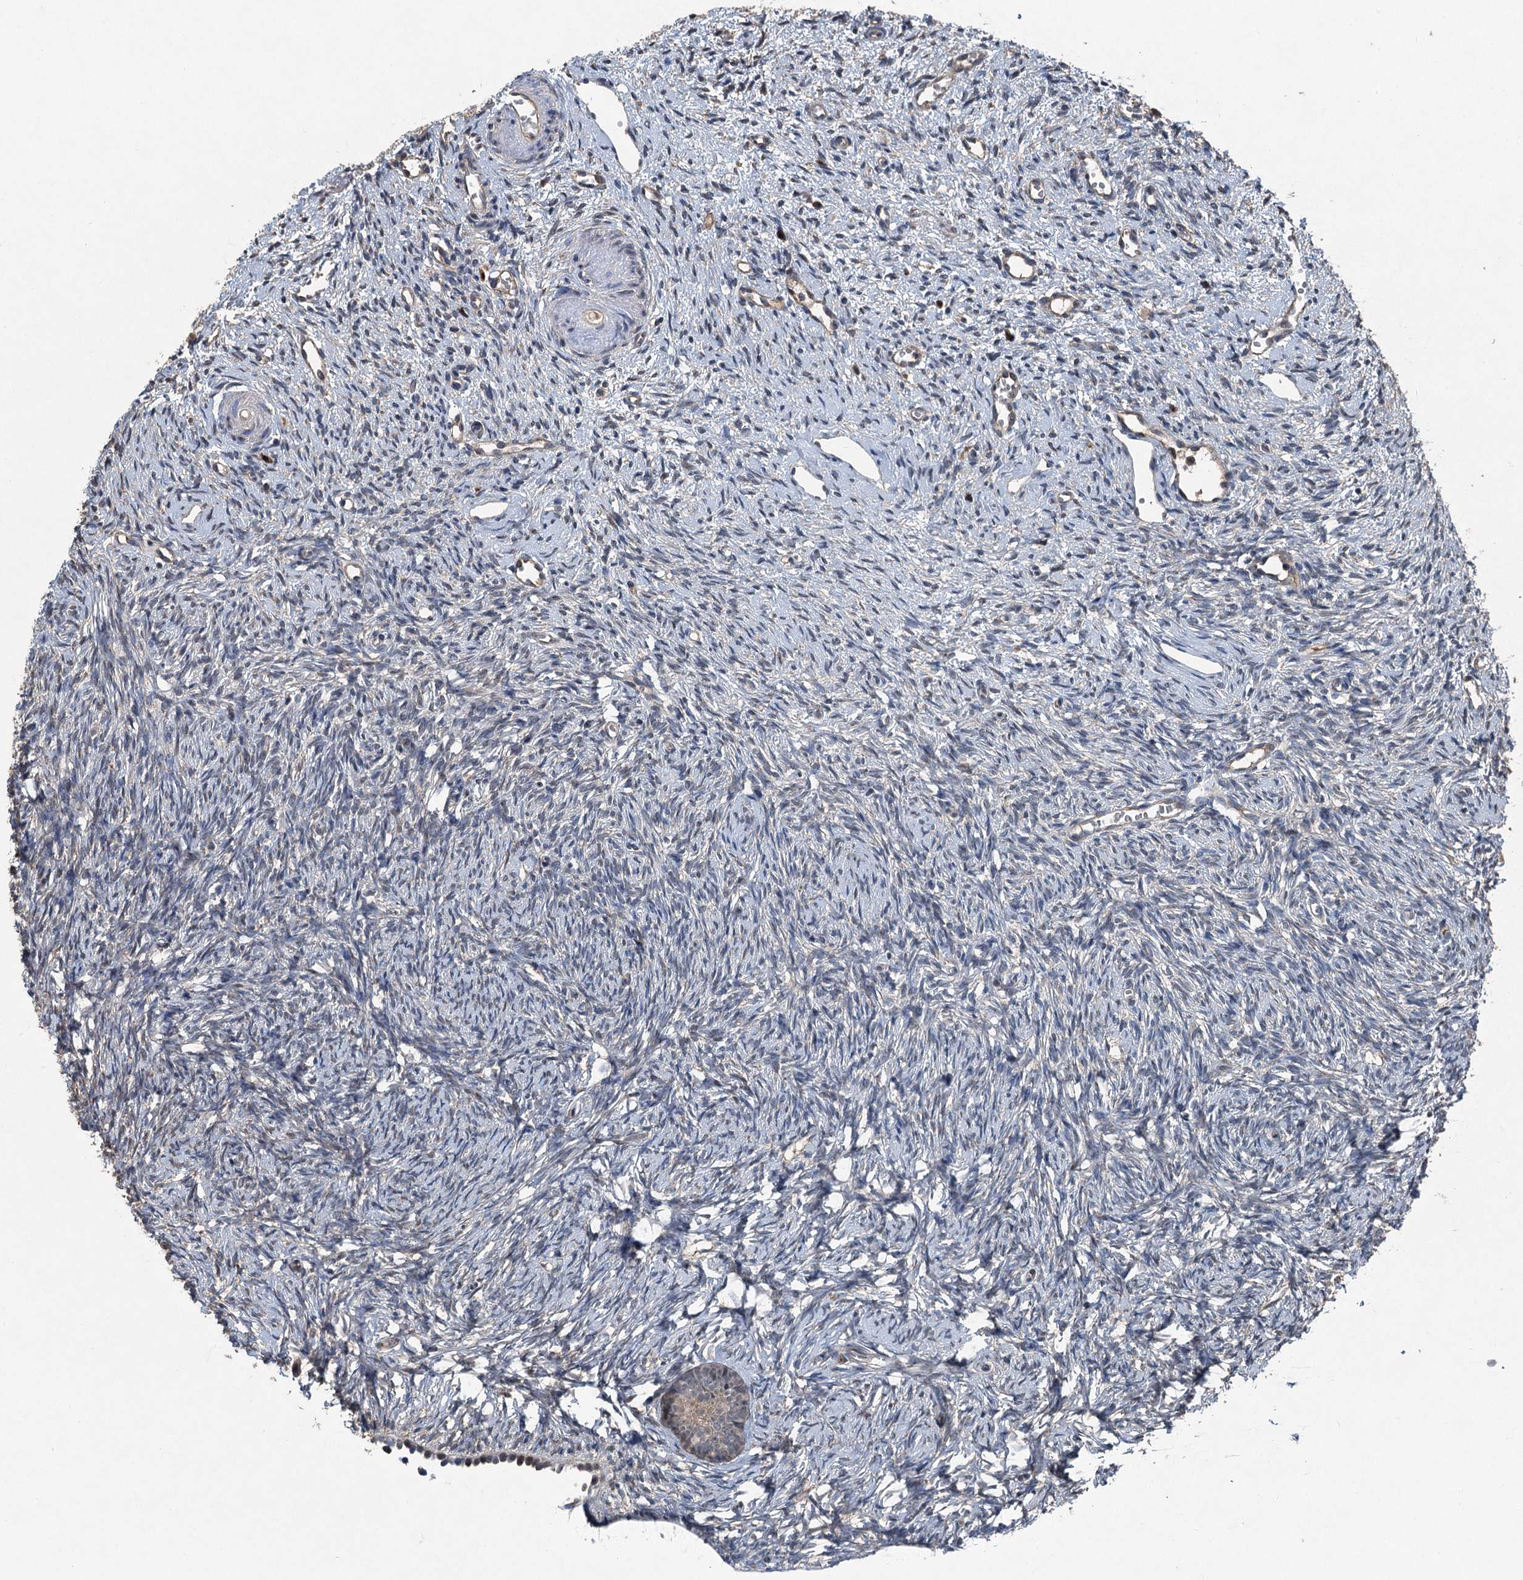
{"staining": {"intensity": "moderate", "quantity": "25%-75%", "location": "cytoplasmic/membranous"}, "tissue": "ovary", "cell_type": "Follicle cells", "image_type": "normal", "snomed": [{"axis": "morphology", "description": "Normal tissue, NOS"}, {"axis": "topography", "description": "Ovary"}], "caption": "Immunohistochemistry photomicrograph of benign human ovary stained for a protein (brown), which exhibits medium levels of moderate cytoplasmic/membranous expression in about 25%-75% of follicle cells.", "gene": "NAA60", "patient": {"sex": "female", "age": 51}}